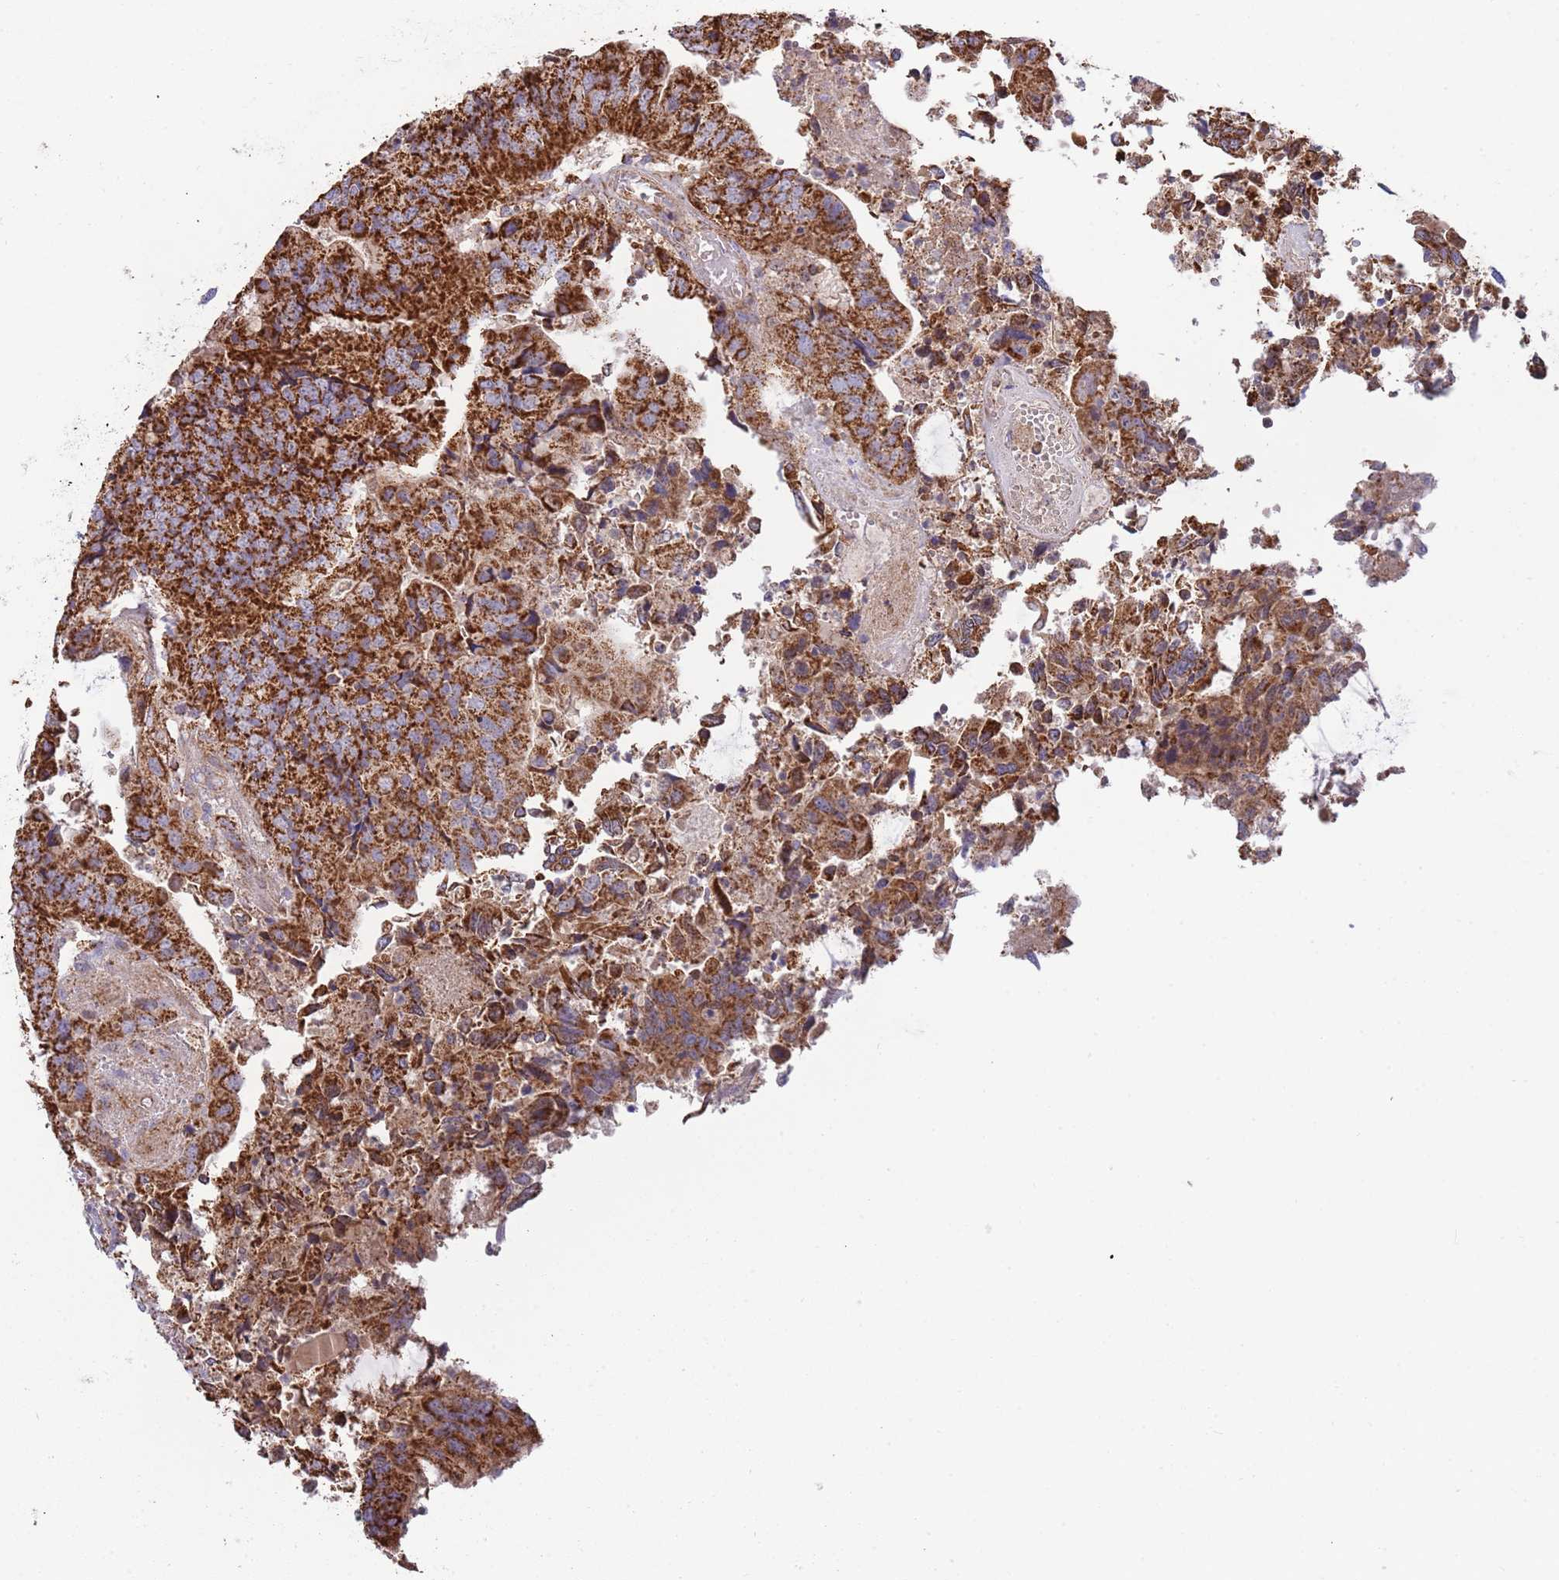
{"staining": {"intensity": "strong", "quantity": ">75%", "location": "cytoplasmic/membranous"}, "tissue": "colorectal cancer", "cell_type": "Tumor cells", "image_type": "cancer", "snomed": [{"axis": "morphology", "description": "Adenocarcinoma, NOS"}, {"axis": "topography", "description": "Colon"}], "caption": "A brown stain highlights strong cytoplasmic/membranous staining of a protein in human colorectal cancer tumor cells.", "gene": "VPS16", "patient": {"sex": "female", "age": 67}}